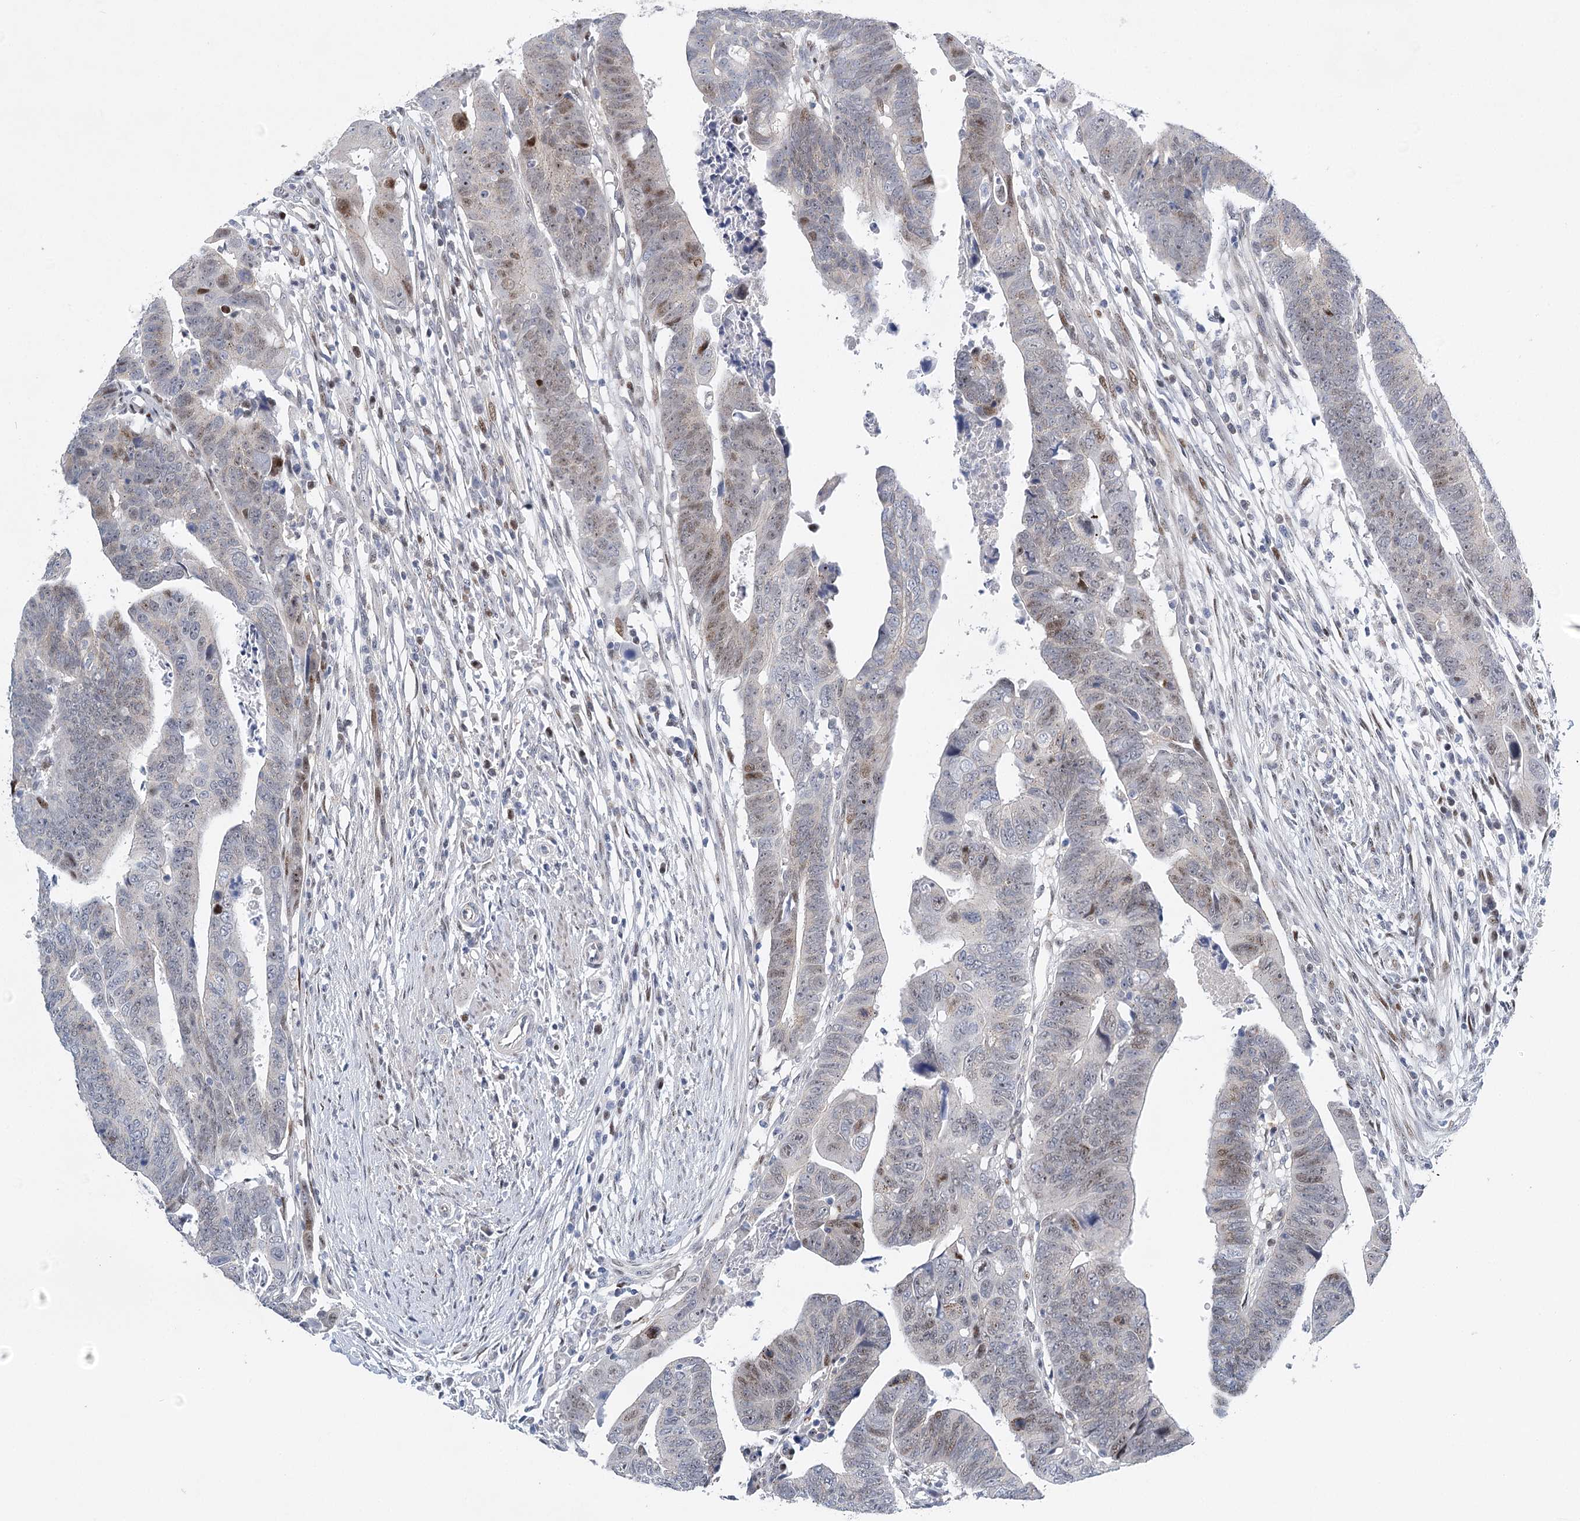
{"staining": {"intensity": "moderate", "quantity": "<25%", "location": "nuclear"}, "tissue": "colorectal cancer", "cell_type": "Tumor cells", "image_type": "cancer", "snomed": [{"axis": "morphology", "description": "Adenocarcinoma, NOS"}, {"axis": "topography", "description": "Rectum"}], "caption": "Protein expression analysis of human colorectal cancer (adenocarcinoma) reveals moderate nuclear positivity in approximately <25% of tumor cells.", "gene": "CAMTA1", "patient": {"sex": "female", "age": 65}}